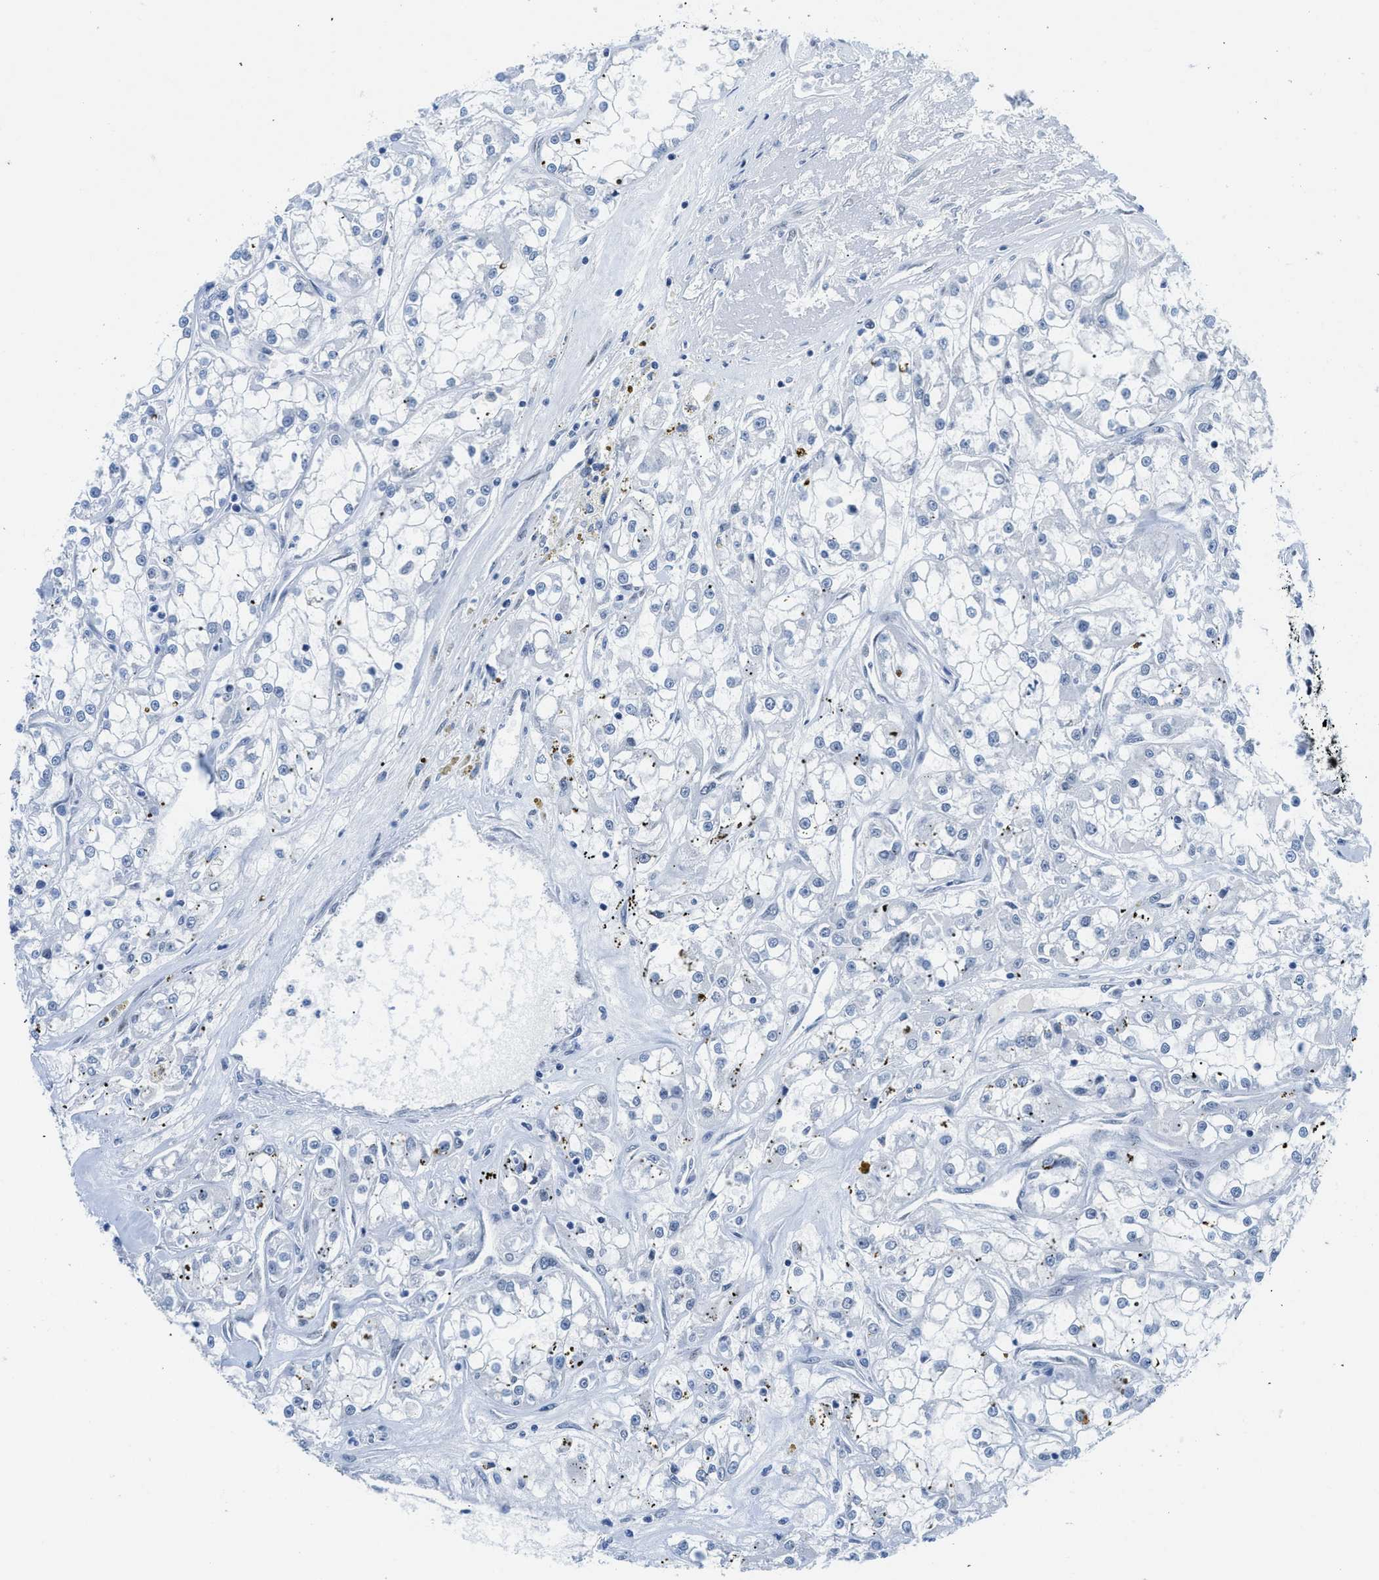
{"staining": {"intensity": "negative", "quantity": "none", "location": "none"}, "tissue": "renal cancer", "cell_type": "Tumor cells", "image_type": "cancer", "snomed": [{"axis": "morphology", "description": "Adenocarcinoma, NOS"}, {"axis": "topography", "description": "Kidney"}], "caption": "This photomicrograph is of renal cancer (adenocarcinoma) stained with immunohistochemistry to label a protein in brown with the nuclei are counter-stained blue. There is no staining in tumor cells. (Stains: DAB IHC with hematoxylin counter stain, Microscopy: brightfield microscopy at high magnification).", "gene": "SMARCAD1", "patient": {"sex": "female", "age": 52}}